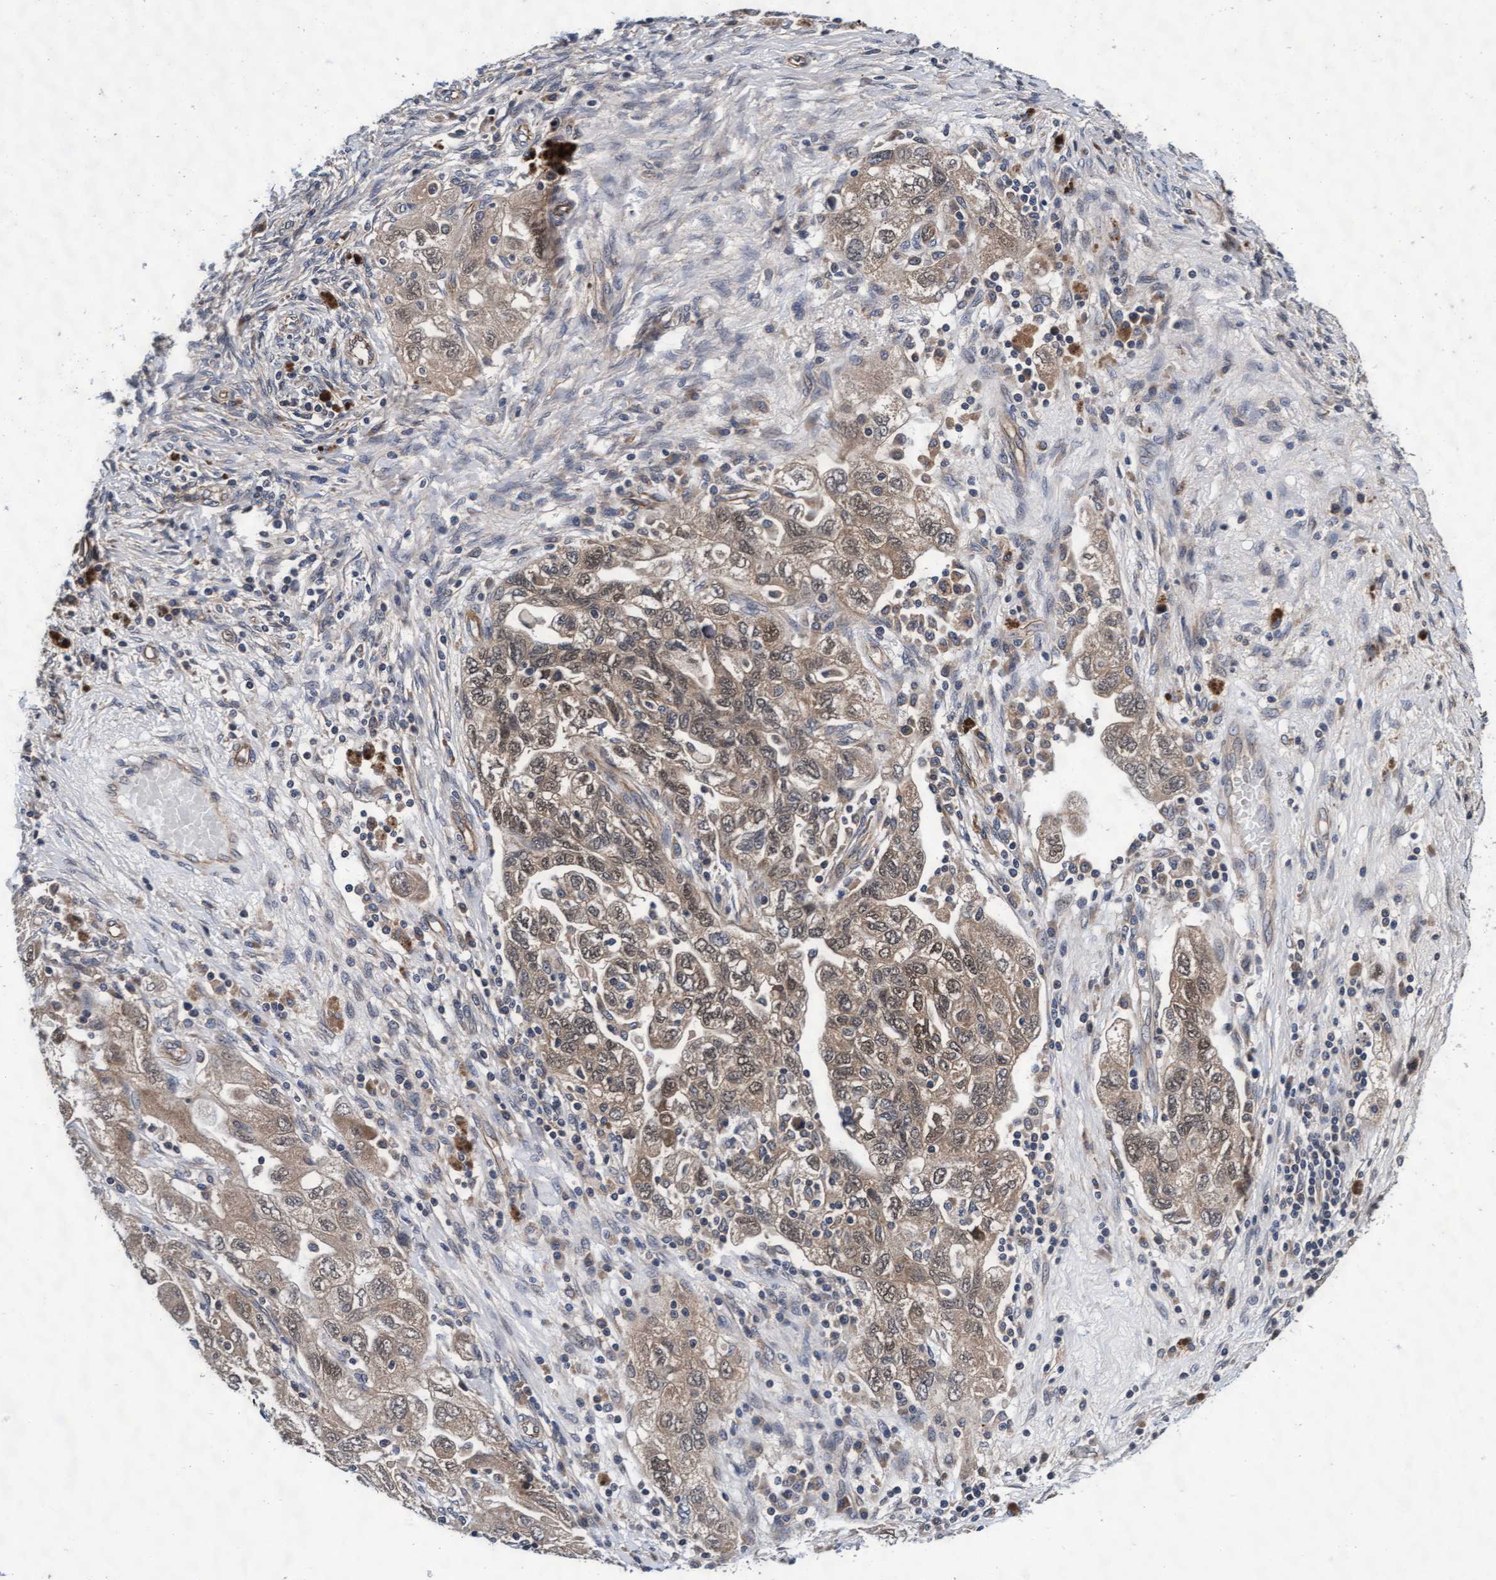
{"staining": {"intensity": "weak", "quantity": "25%-75%", "location": "cytoplasmic/membranous"}, "tissue": "ovarian cancer", "cell_type": "Tumor cells", "image_type": "cancer", "snomed": [{"axis": "morphology", "description": "Carcinoma, NOS"}, {"axis": "morphology", "description": "Cystadenocarcinoma, serous, NOS"}, {"axis": "topography", "description": "Ovary"}], "caption": "This histopathology image reveals ovarian cancer (serous cystadenocarcinoma) stained with IHC to label a protein in brown. The cytoplasmic/membranous of tumor cells show weak positivity for the protein. Nuclei are counter-stained blue.", "gene": "EFCAB13", "patient": {"sex": "female", "age": 69}}